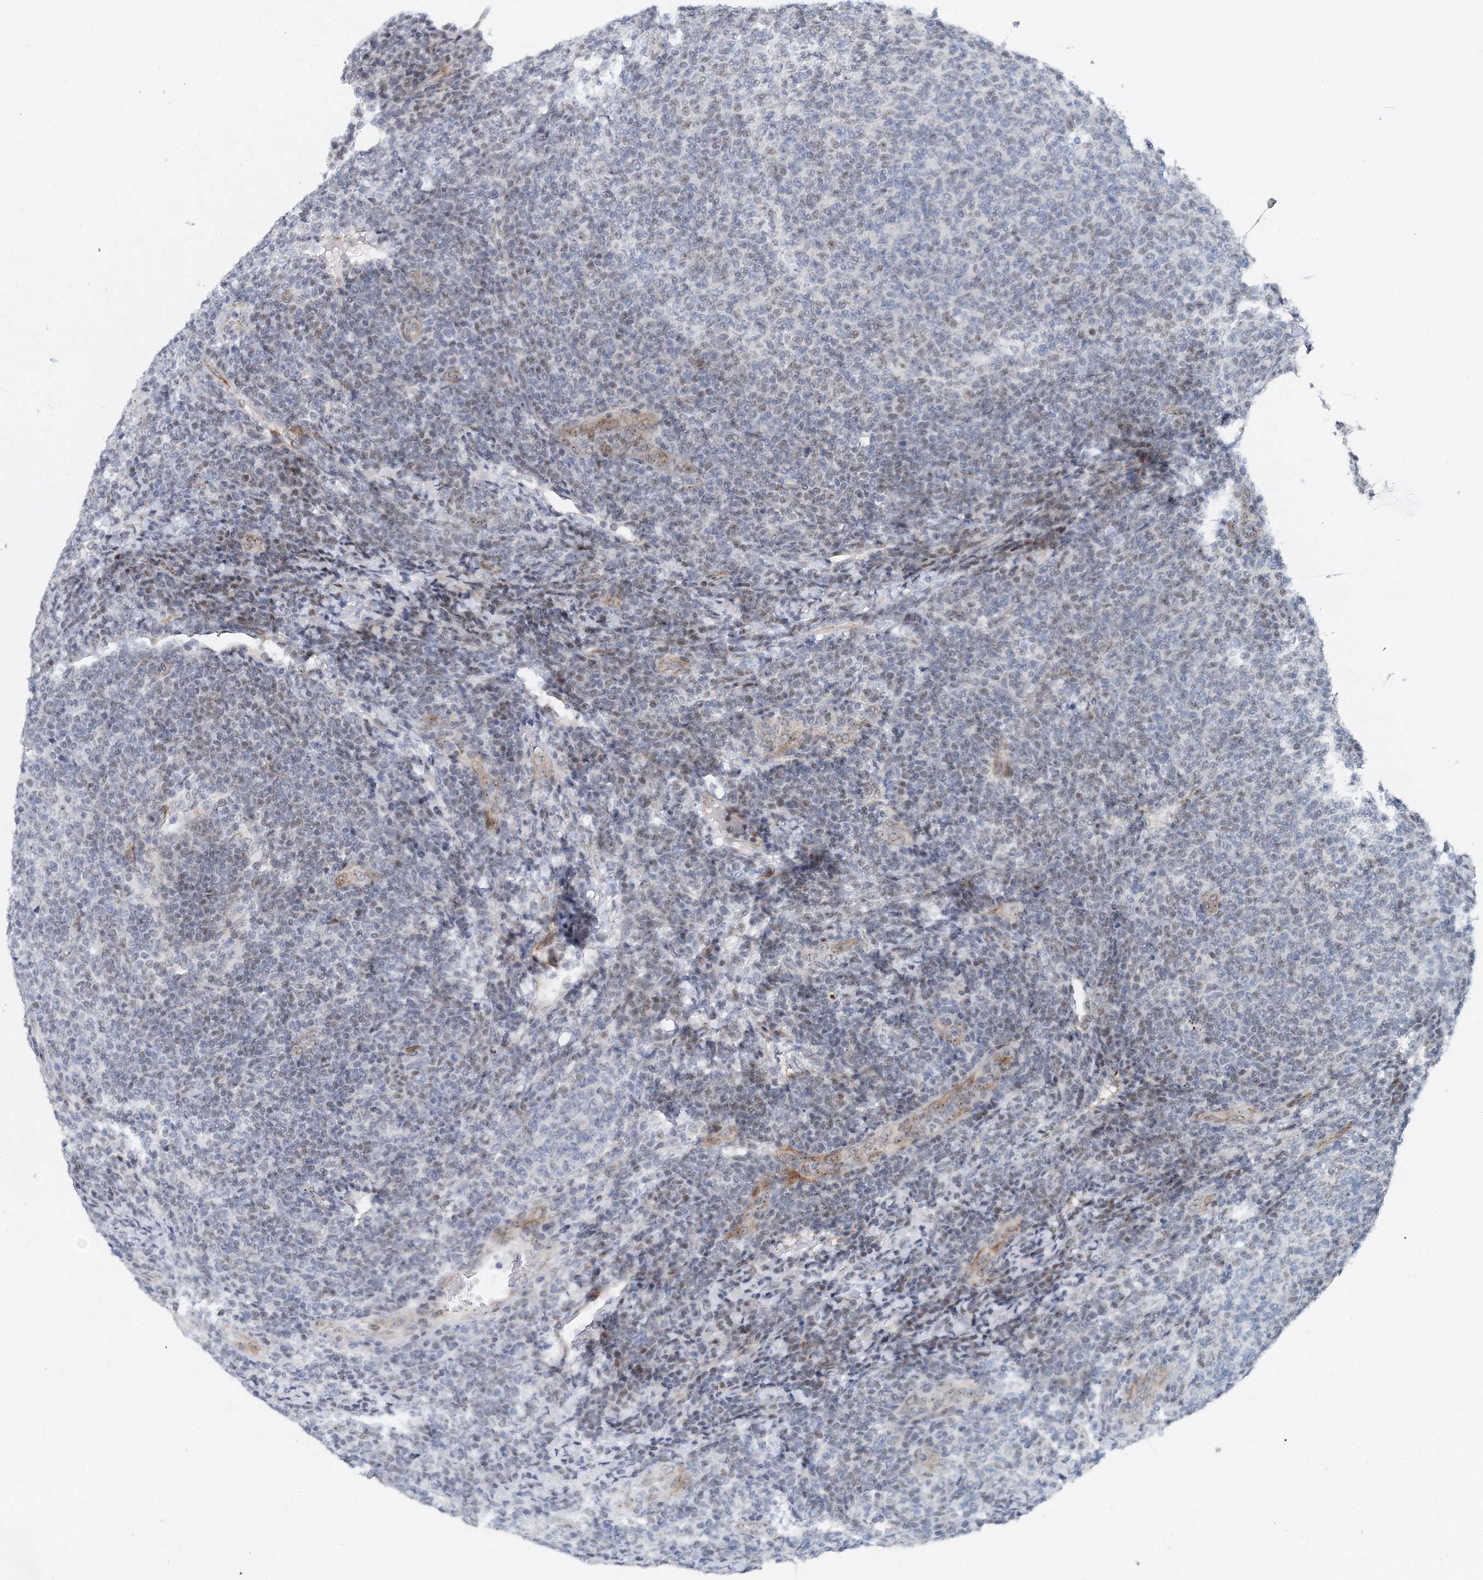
{"staining": {"intensity": "negative", "quantity": "none", "location": "none"}, "tissue": "lymphoma", "cell_type": "Tumor cells", "image_type": "cancer", "snomed": [{"axis": "morphology", "description": "Malignant lymphoma, non-Hodgkin's type, Low grade"}, {"axis": "topography", "description": "Lymph node"}], "caption": "An immunohistochemistry (IHC) photomicrograph of low-grade malignant lymphoma, non-Hodgkin's type is shown. There is no staining in tumor cells of low-grade malignant lymphoma, non-Hodgkin's type.", "gene": "UIMC1", "patient": {"sex": "male", "age": 66}}